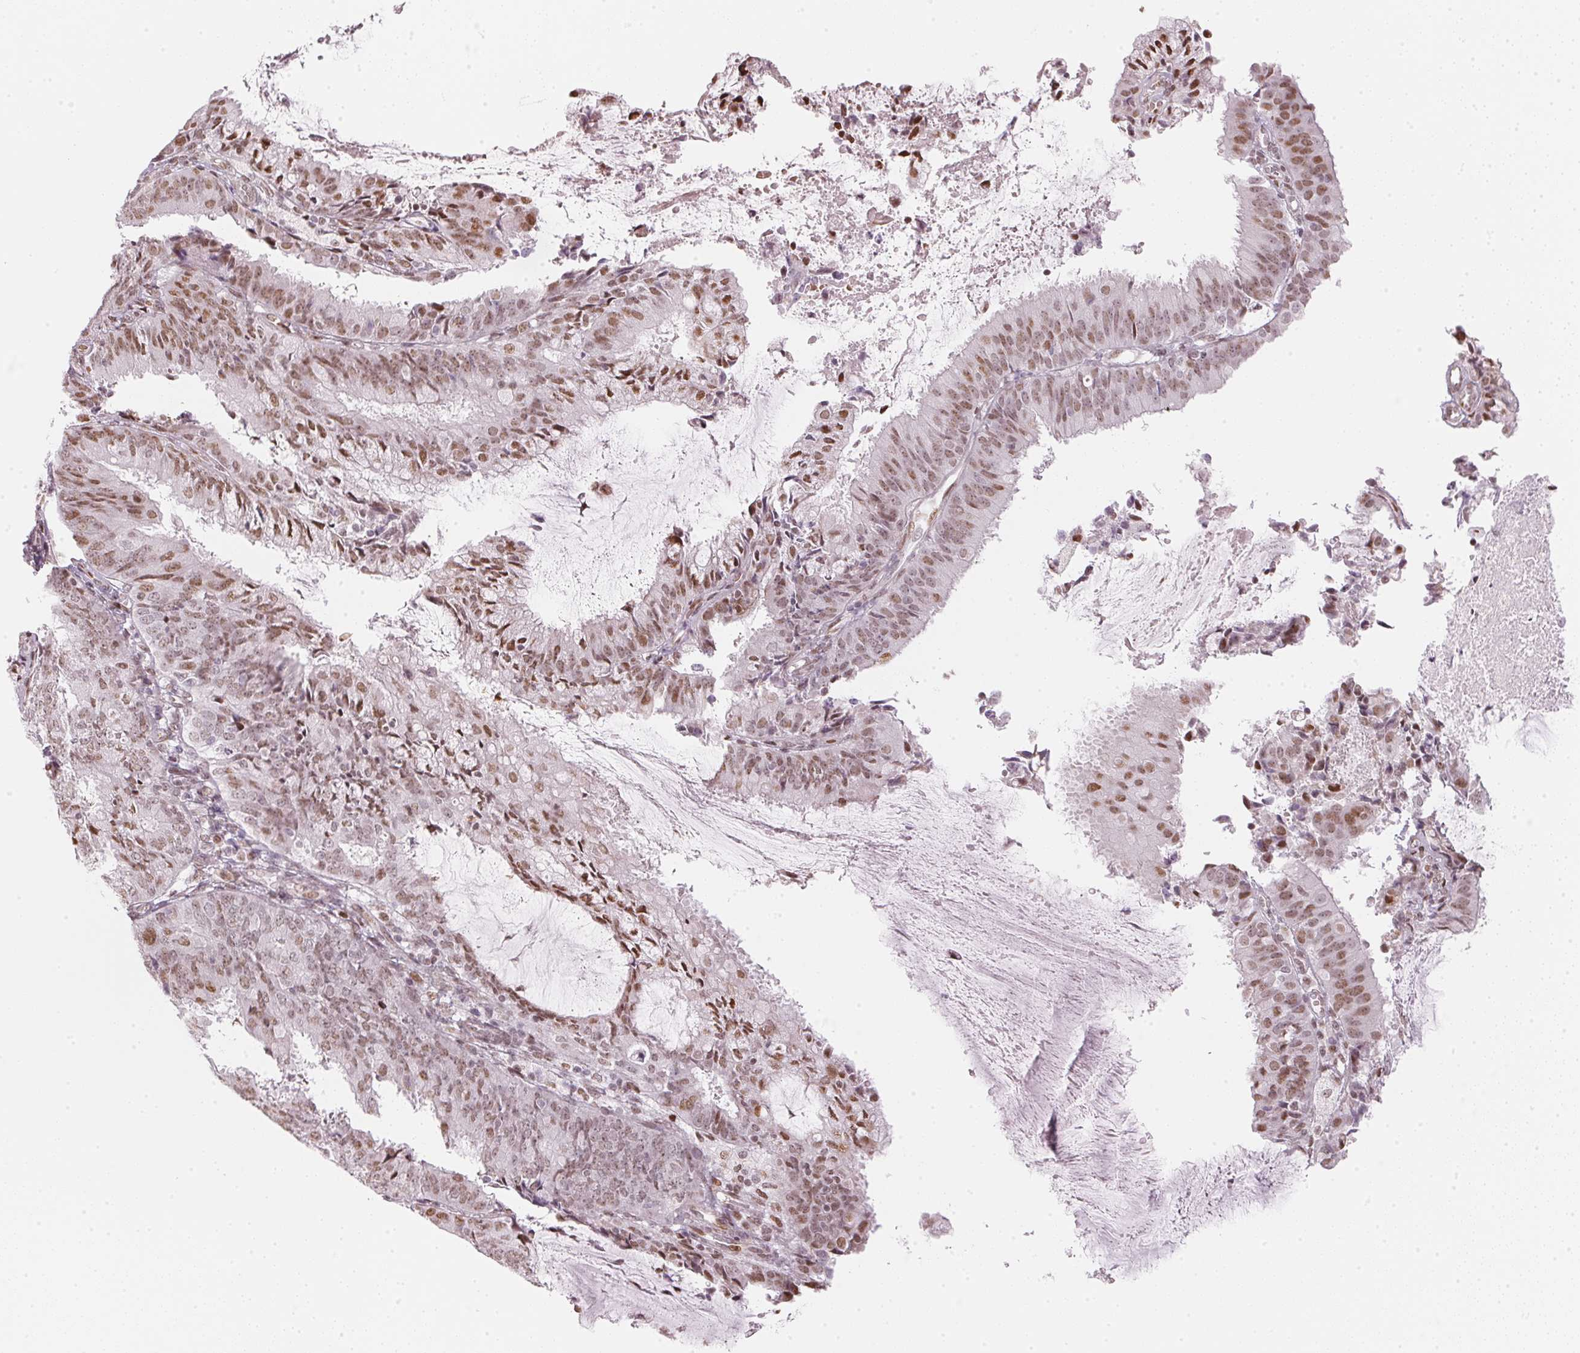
{"staining": {"intensity": "moderate", "quantity": ">75%", "location": "nuclear"}, "tissue": "endometrial cancer", "cell_type": "Tumor cells", "image_type": "cancer", "snomed": [{"axis": "morphology", "description": "Adenocarcinoma, NOS"}, {"axis": "topography", "description": "Endometrium"}], "caption": "Adenocarcinoma (endometrial) stained with DAB IHC exhibits medium levels of moderate nuclear positivity in about >75% of tumor cells.", "gene": "KAT6A", "patient": {"sex": "female", "age": 57}}